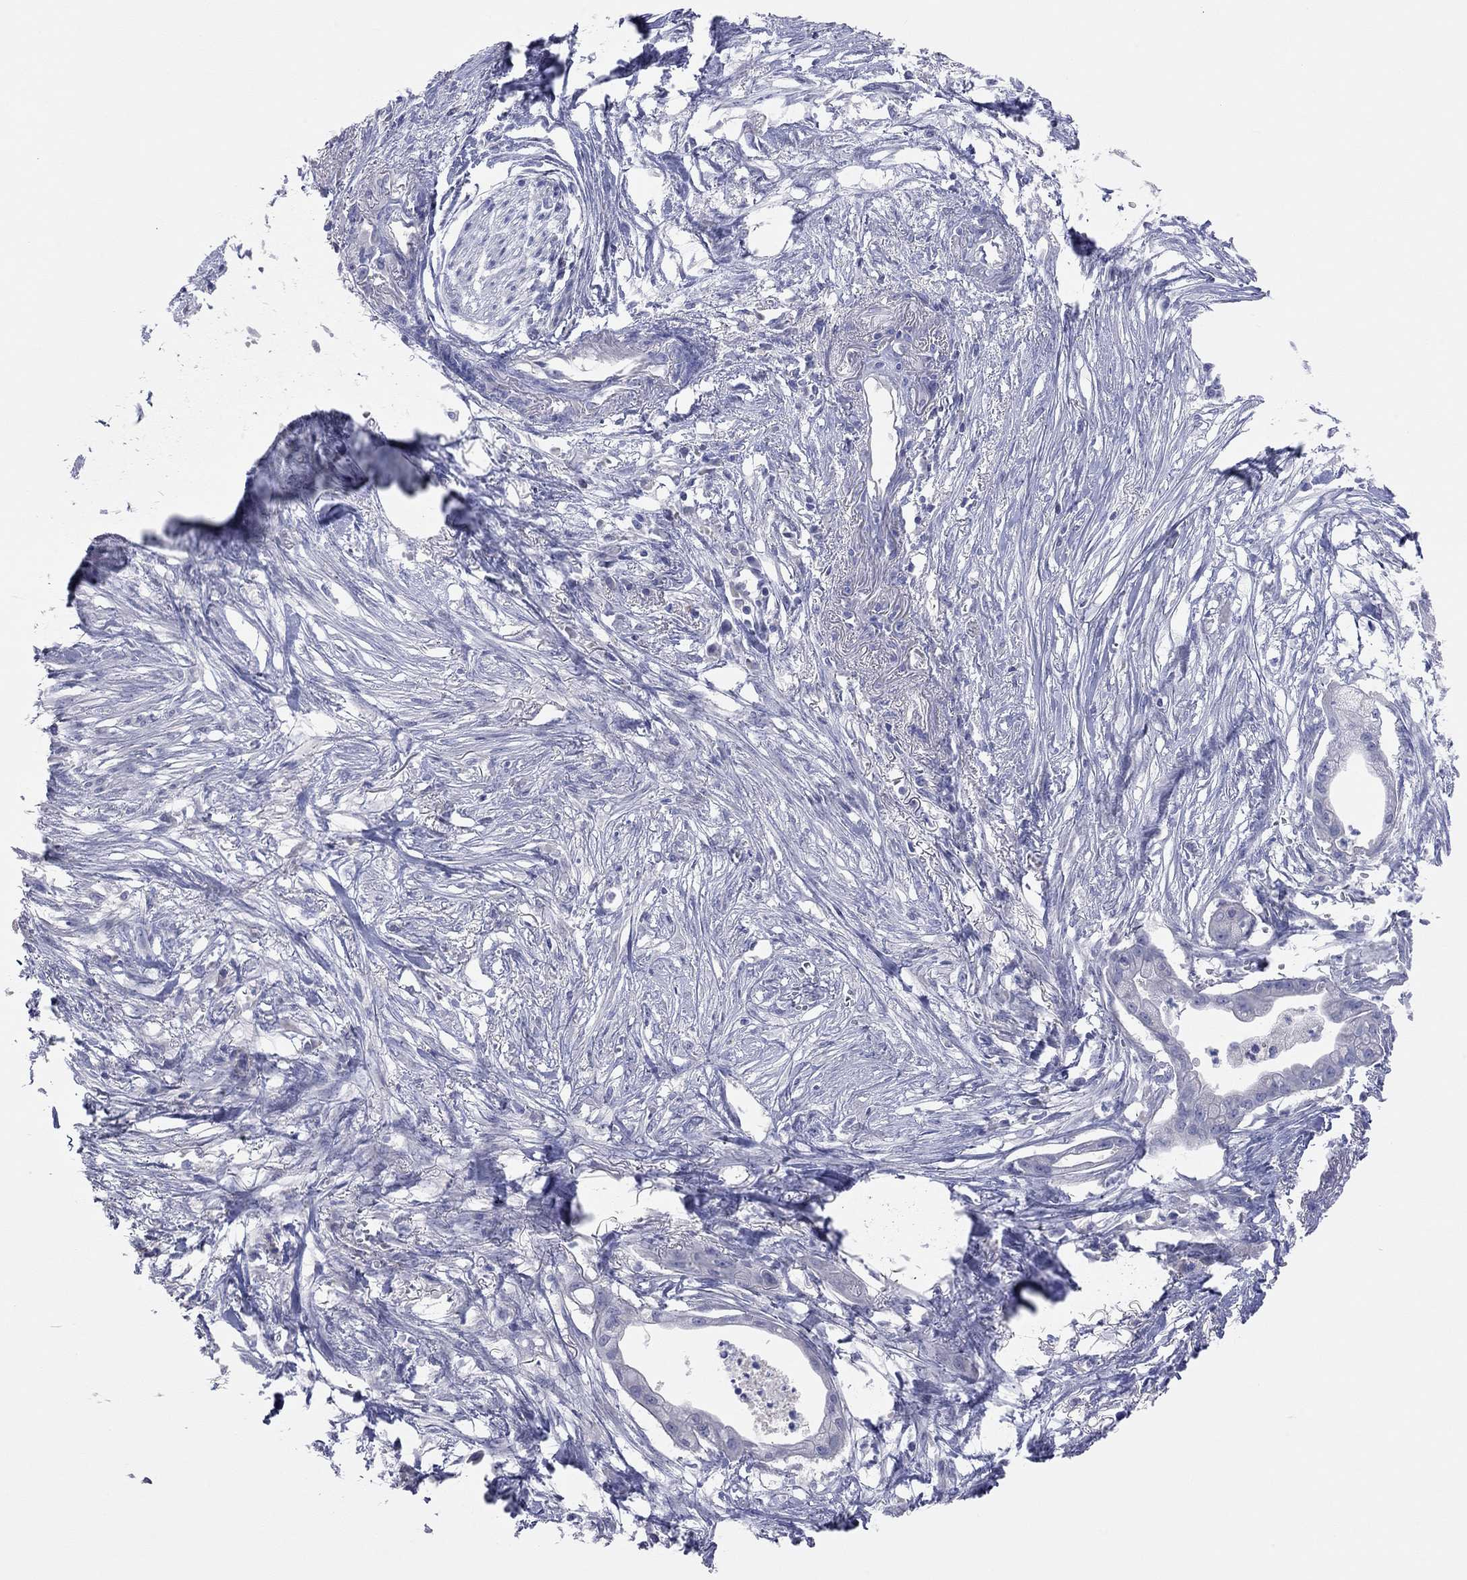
{"staining": {"intensity": "negative", "quantity": "none", "location": "none"}, "tissue": "pancreatic cancer", "cell_type": "Tumor cells", "image_type": "cancer", "snomed": [{"axis": "morphology", "description": "Normal tissue, NOS"}, {"axis": "morphology", "description": "Adenocarcinoma, NOS"}, {"axis": "topography", "description": "Pancreas"}], "caption": "Tumor cells show no significant expression in adenocarcinoma (pancreatic).", "gene": "KCNB1", "patient": {"sex": "female", "age": 58}}